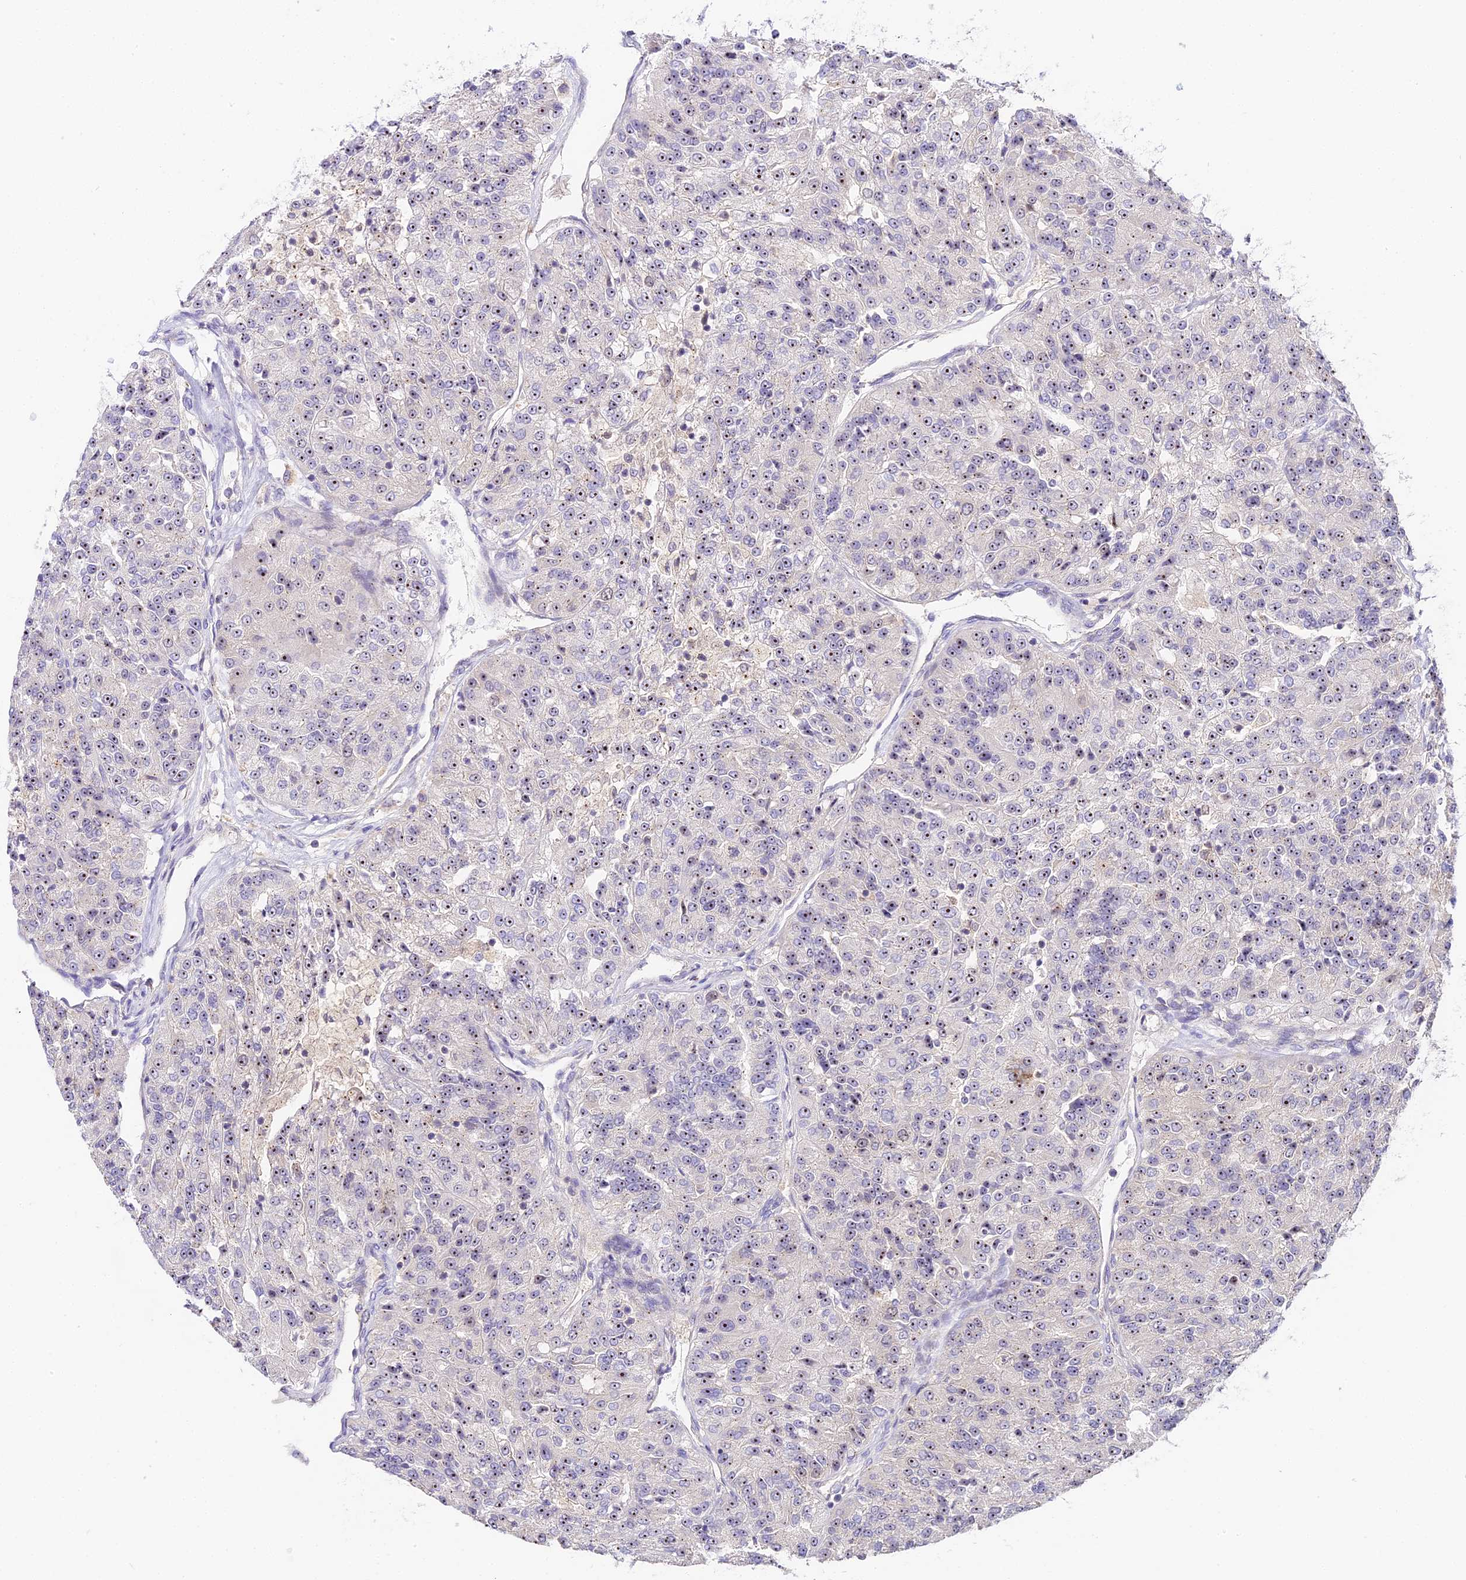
{"staining": {"intensity": "moderate", "quantity": "25%-75%", "location": "nuclear"}, "tissue": "renal cancer", "cell_type": "Tumor cells", "image_type": "cancer", "snomed": [{"axis": "morphology", "description": "Adenocarcinoma, NOS"}, {"axis": "topography", "description": "Kidney"}], "caption": "Protein expression analysis of human renal adenocarcinoma reveals moderate nuclear expression in approximately 25%-75% of tumor cells.", "gene": "RAD51", "patient": {"sex": "female", "age": 63}}